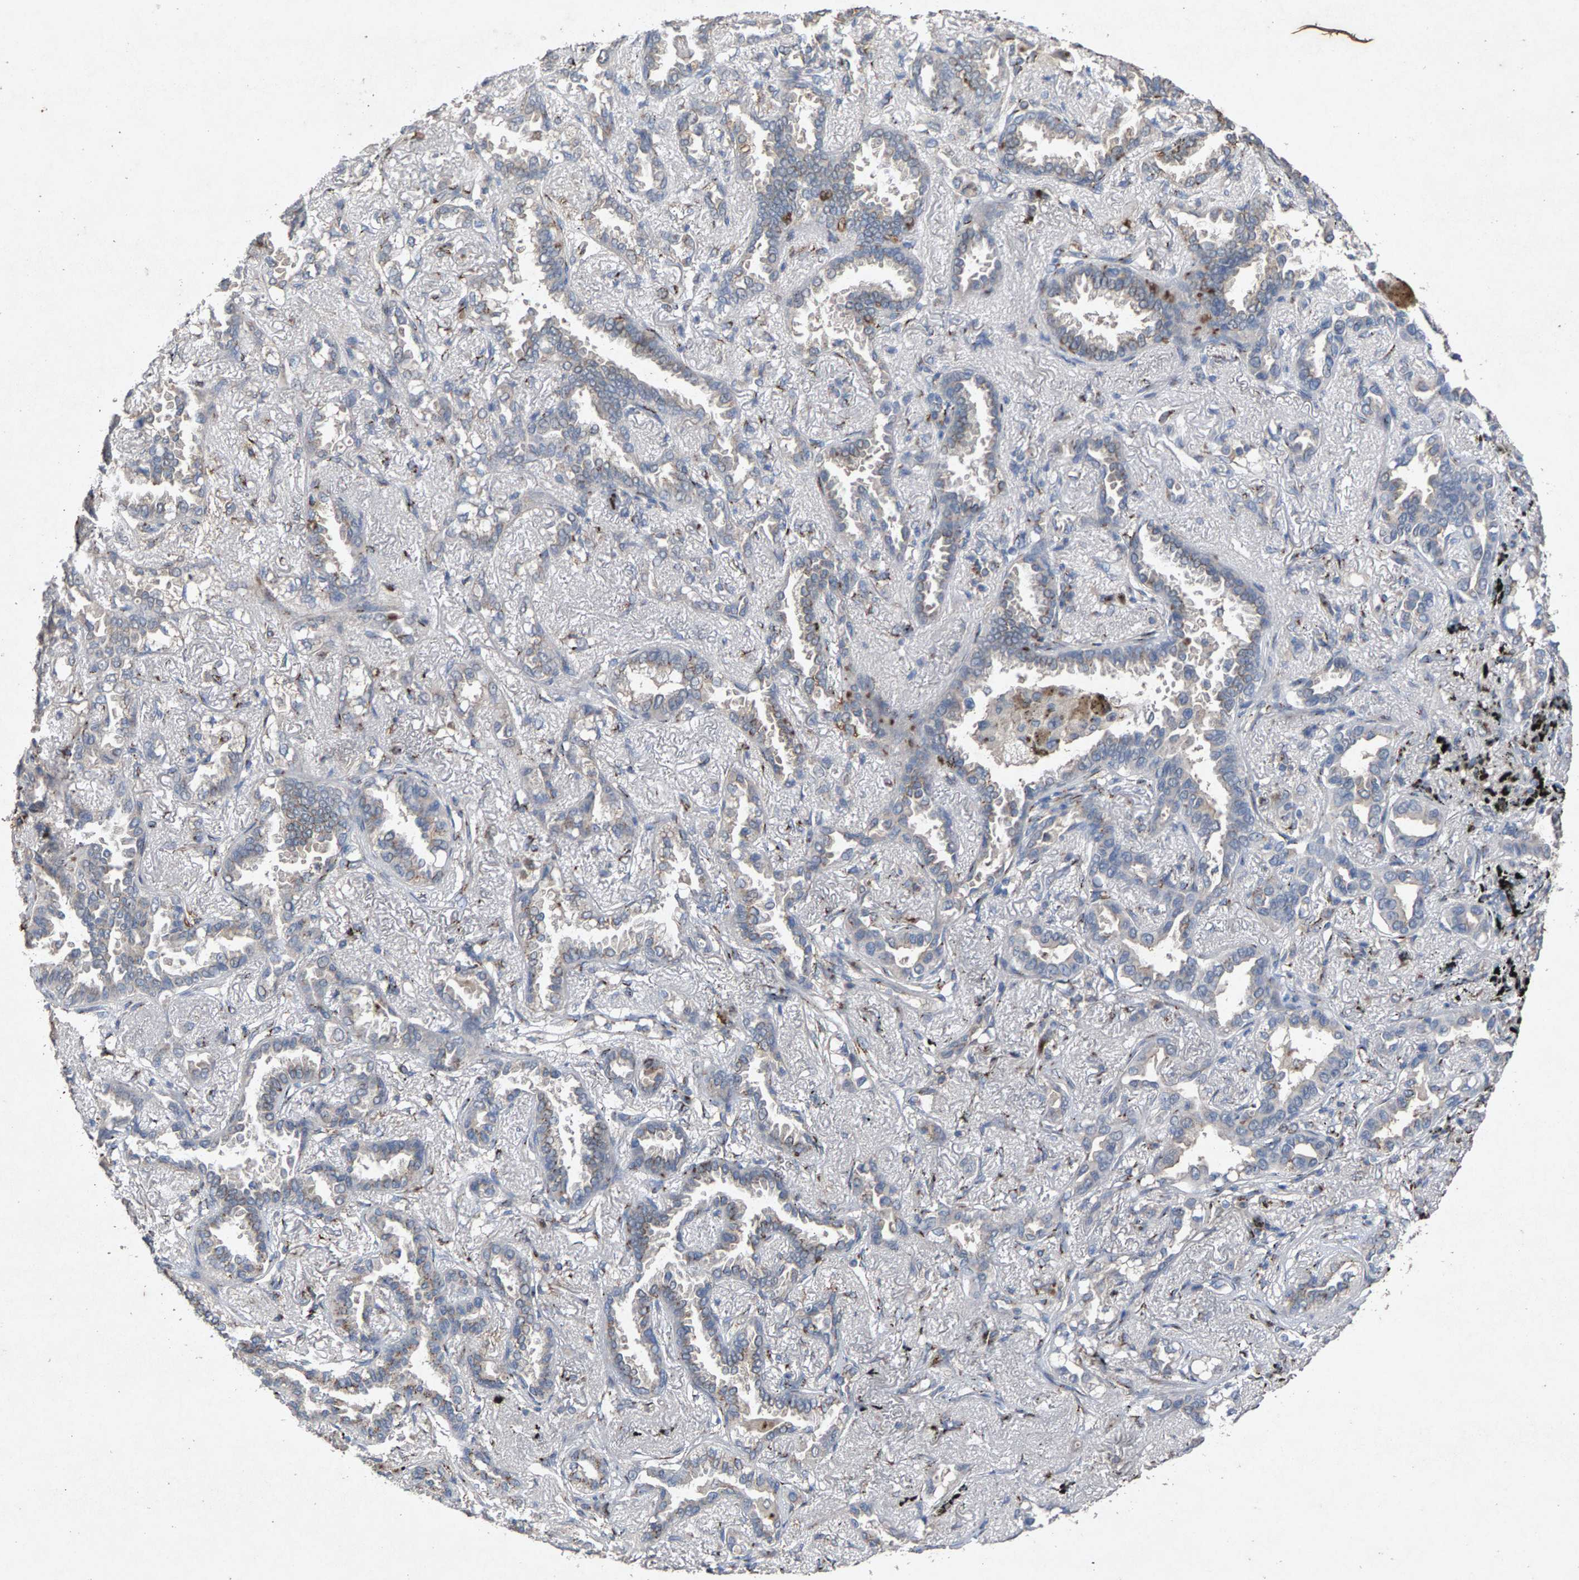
{"staining": {"intensity": "negative", "quantity": "none", "location": "none"}, "tissue": "lung cancer", "cell_type": "Tumor cells", "image_type": "cancer", "snomed": [{"axis": "morphology", "description": "Adenocarcinoma, NOS"}, {"axis": "topography", "description": "Lung"}], "caption": "A high-resolution photomicrograph shows immunohistochemistry (IHC) staining of adenocarcinoma (lung), which shows no significant expression in tumor cells. (Stains: DAB immunohistochemistry (IHC) with hematoxylin counter stain, Microscopy: brightfield microscopy at high magnification).", "gene": "MAN2A1", "patient": {"sex": "male", "age": 59}}